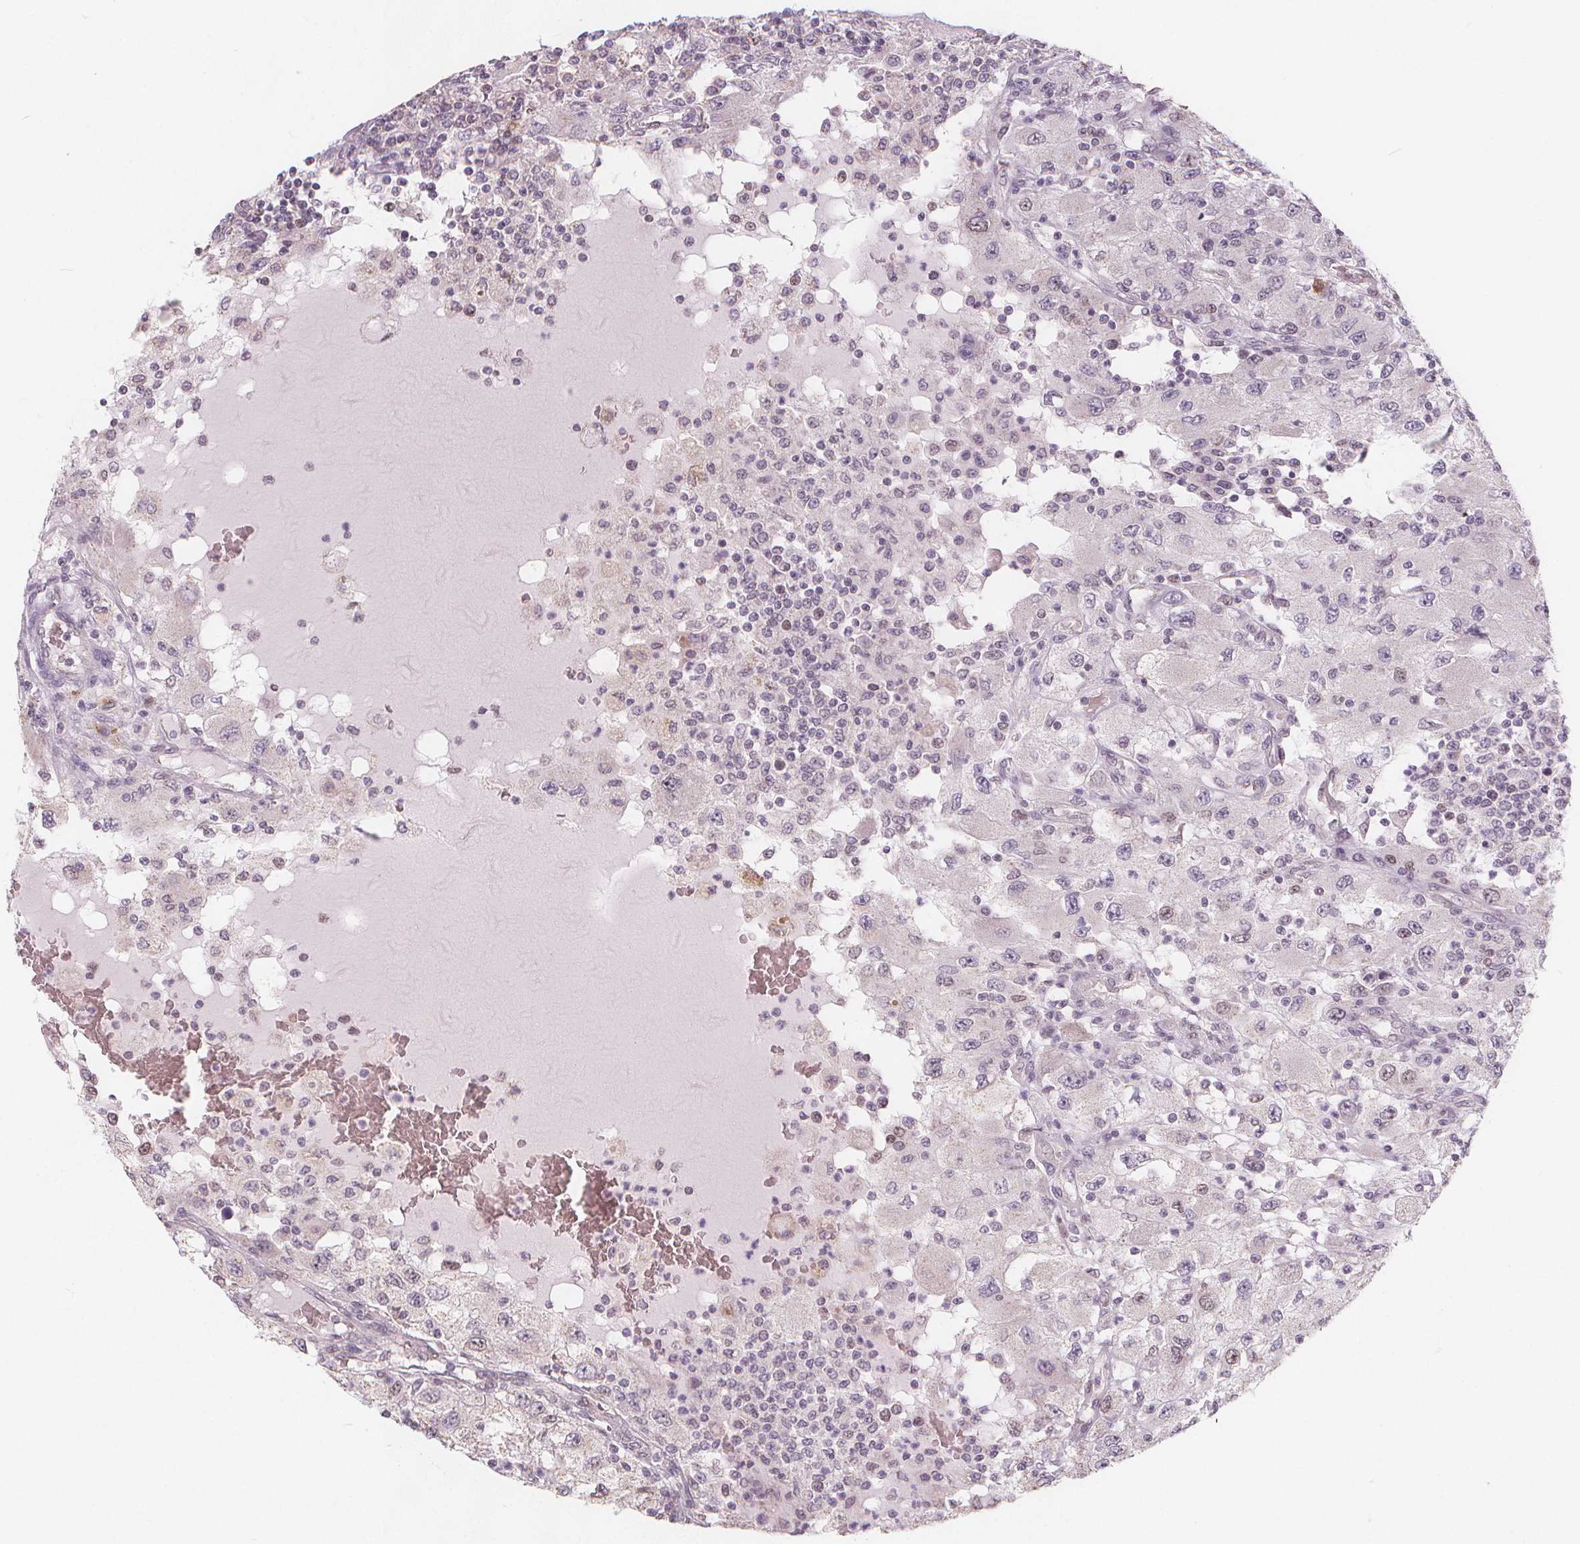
{"staining": {"intensity": "weak", "quantity": "<25%", "location": "nuclear"}, "tissue": "renal cancer", "cell_type": "Tumor cells", "image_type": "cancer", "snomed": [{"axis": "morphology", "description": "Adenocarcinoma, NOS"}, {"axis": "topography", "description": "Kidney"}], "caption": "This is an IHC histopathology image of renal adenocarcinoma. There is no expression in tumor cells.", "gene": "TIPIN", "patient": {"sex": "female", "age": 67}}